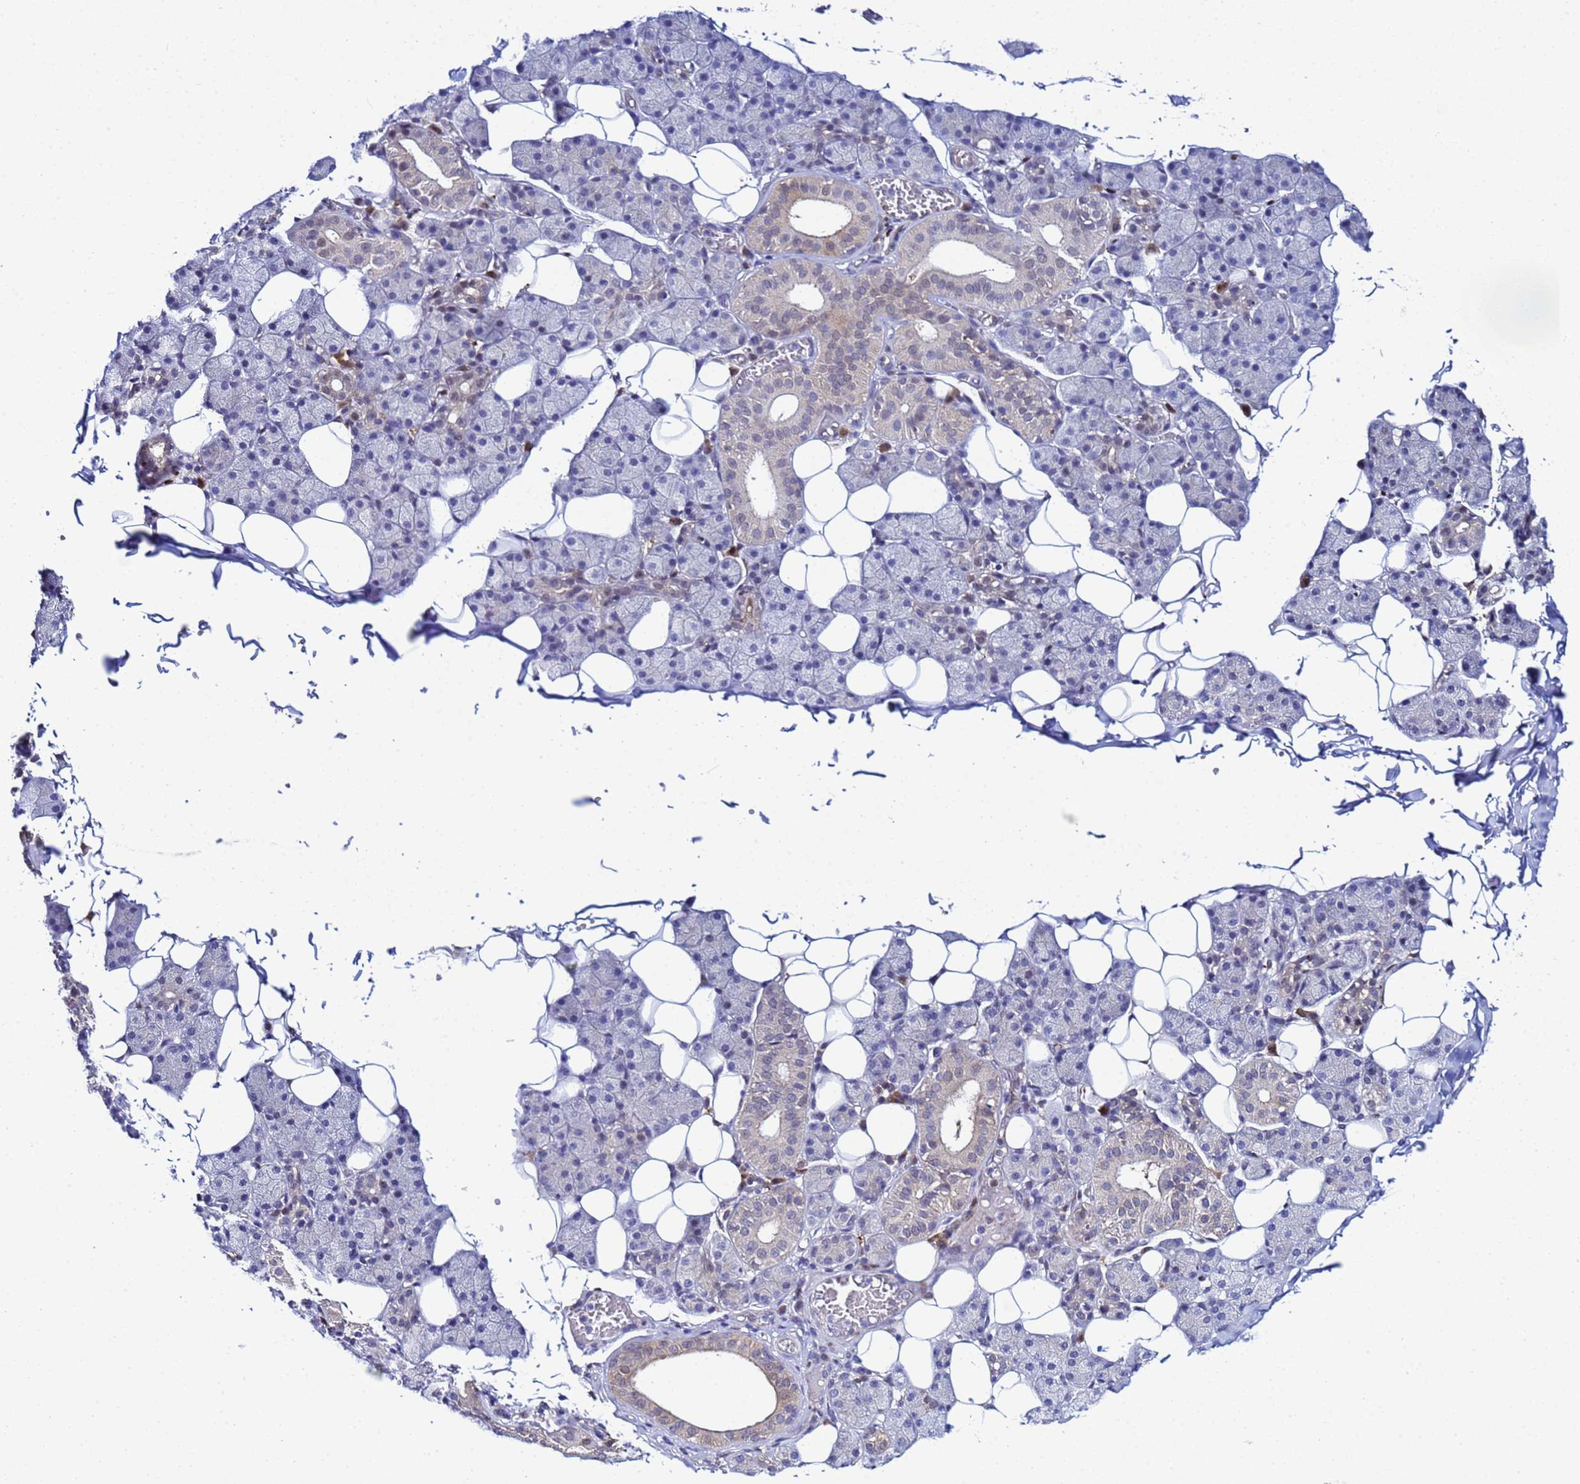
{"staining": {"intensity": "moderate", "quantity": "<25%", "location": "cytoplasmic/membranous,nuclear"}, "tissue": "salivary gland", "cell_type": "Glandular cells", "image_type": "normal", "snomed": [{"axis": "morphology", "description": "Normal tissue, NOS"}, {"axis": "topography", "description": "Salivary gland"}], "caption": "Immunohistochemistry (IHC) (DAB) staining of benign salivary gland displays moderate cytoplasmic/membranous,nuclear protein expression in about <25% of glandular cells. (IHC, brightfield microscopy, high magnification).", "gene": "SLC25A37", "patient": {"sex": "female", "age": 33}}